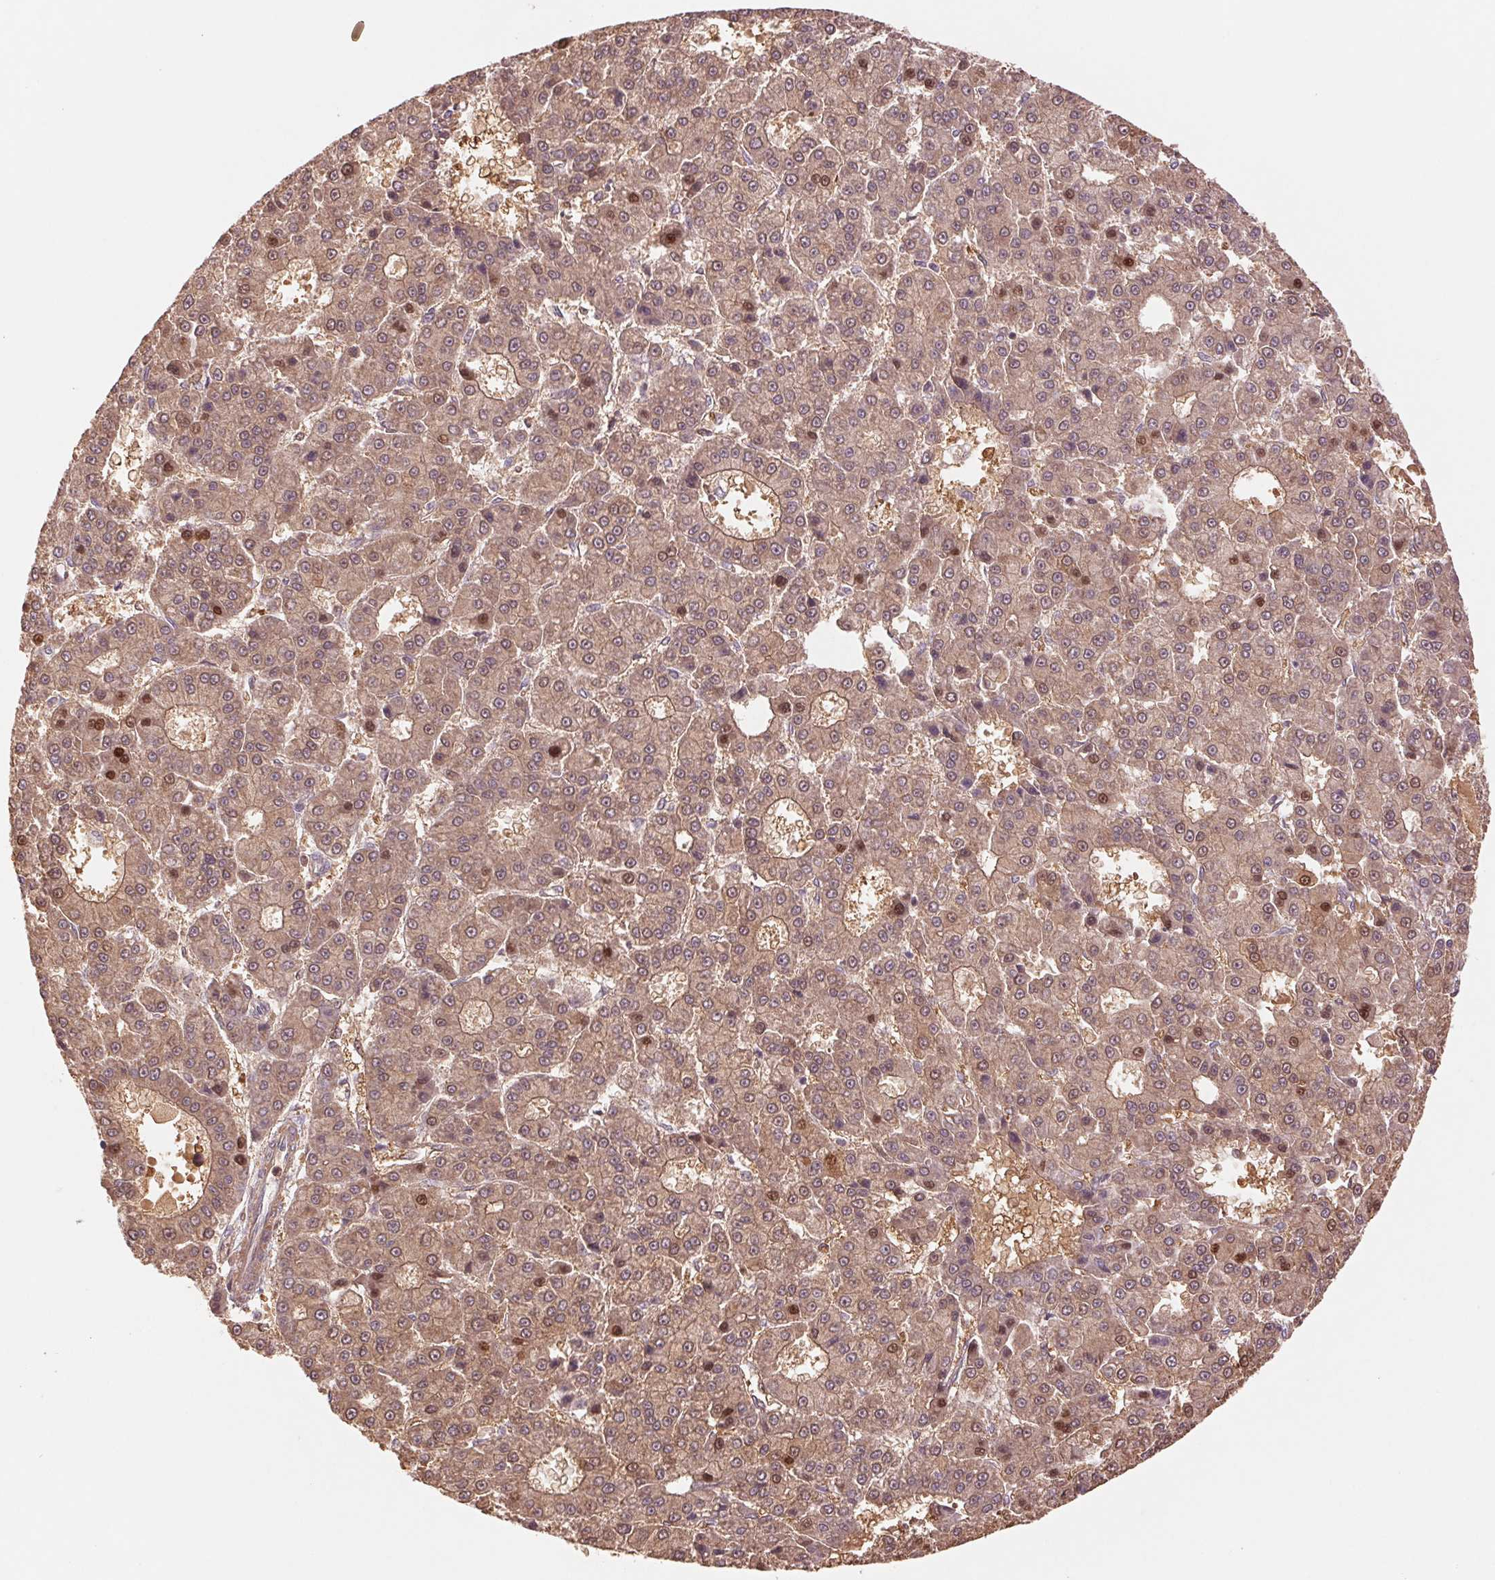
{"staining": {"intensity": "moderate", "quantity": ">75%", "location": "cytoplasmic/membranous"}, "tissue": "liver cancer", "cell_type": "Tumor cells", "image_type": "cancer", "snomed": [{"axis": "morphology", "description": "Carcinoma, Hepatocellular, NOS"}, {"axis": "topography", "description": "Liver"}], "caption": "Brown immunohistochemical staining in human liver hepatocellular carcinoma demonstrates moderate cytoplasmic/membranous staining in approximately >75% of tumor cells.", "gene": "PPIA", "patient": {"sex": "male", "age": 70}}